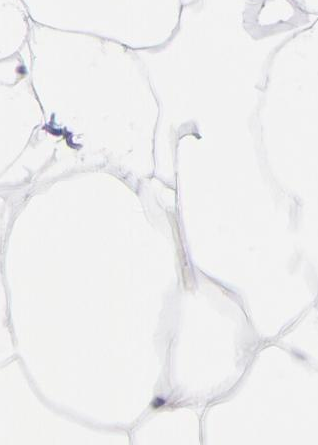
{"staining": {"intensity": "negative", "quantity": "none", "location": "none"}, "tissue": "adipose tissue", "cell_type": "Adipocytes", "image_type": "normal", "snomed": [{"axis": "morphology", "description": "Normal tissue, NOS"}, {"axis": "morphology", "description": "Duct carcinoma"}, {"axis": "topography", "description": "Breast"}, {"axis": "topography", "description": "Adipose tissue"}], "caption": "Immunohistochemistry micrograph of benign adipose tissue: human adipose tissue stained with DAB (3,3'-diaminobenzidine) displays no significant protein staining in adipocytes.", "gene": "WSB1", "patient": {"sex": "female", "age": 37}}